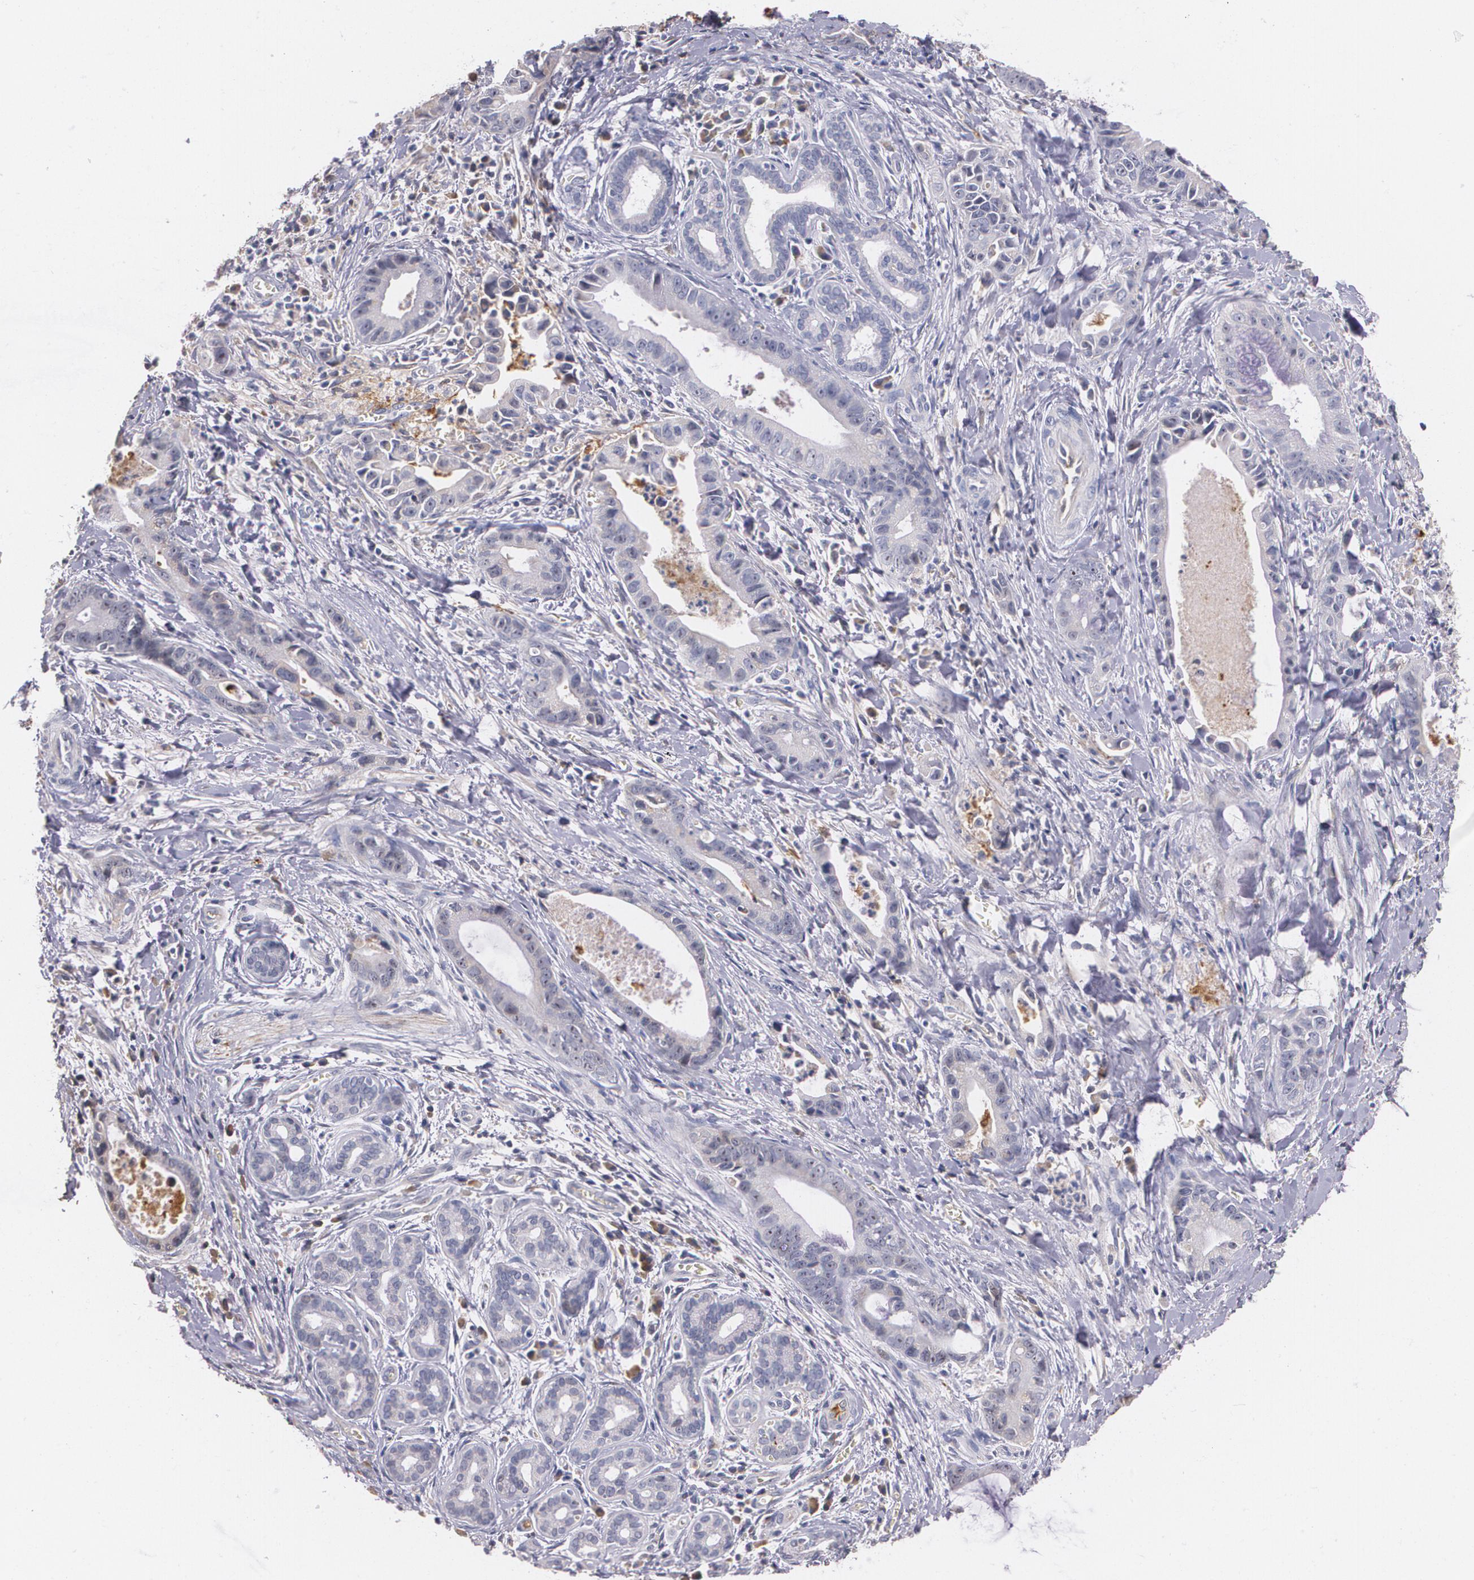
{"staining": {"intensity": "weak", "quantity": "<25%", "location": "cytoplasmic/membranous"}, "tissue": "liver cancer", "cell_type": "Tumor cells", "image_type": "cancer", "snomed": [{"axis": "morphology", "description": "Cholangiocarcinoma"}, {"axis": "topography", "description": "Liver"}], "caption": "This is an immunohistochemistry (IHC) photomicrograph of human liver cancer (cholangiocarcinoma). There is no staining in tumor cells.", "gene": "AMBP", "patient": {"sex": "female", "age": 55}}